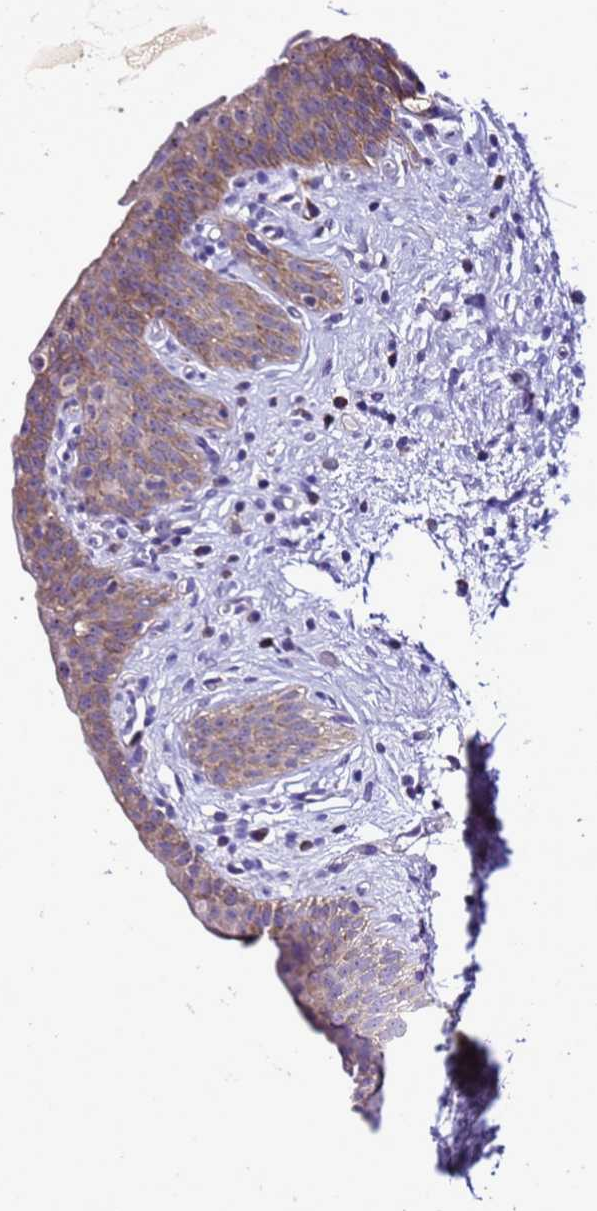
{"staining": {"intensity": "moderate", "quantity": ">75%", "location": "cytoplasmic/membranous"}, "tissue": "urinary bladder", "cell_type": "Urothelial cells", "image_type": "normal", "snomed": [{"axis": "morphology", "description": "Normal tissue, NOS"}, {"axis": "topography", "description": "Urinary bladder"}], "caption": "High-power microscopy captured an IHC micrograph of normal urinary bladder, revealing moderate cytoplasmic/membranous staining in approximately >75% of urothelial cells.", "gene": "DPH6", "patient": {"sex": "male", "age": 83}}